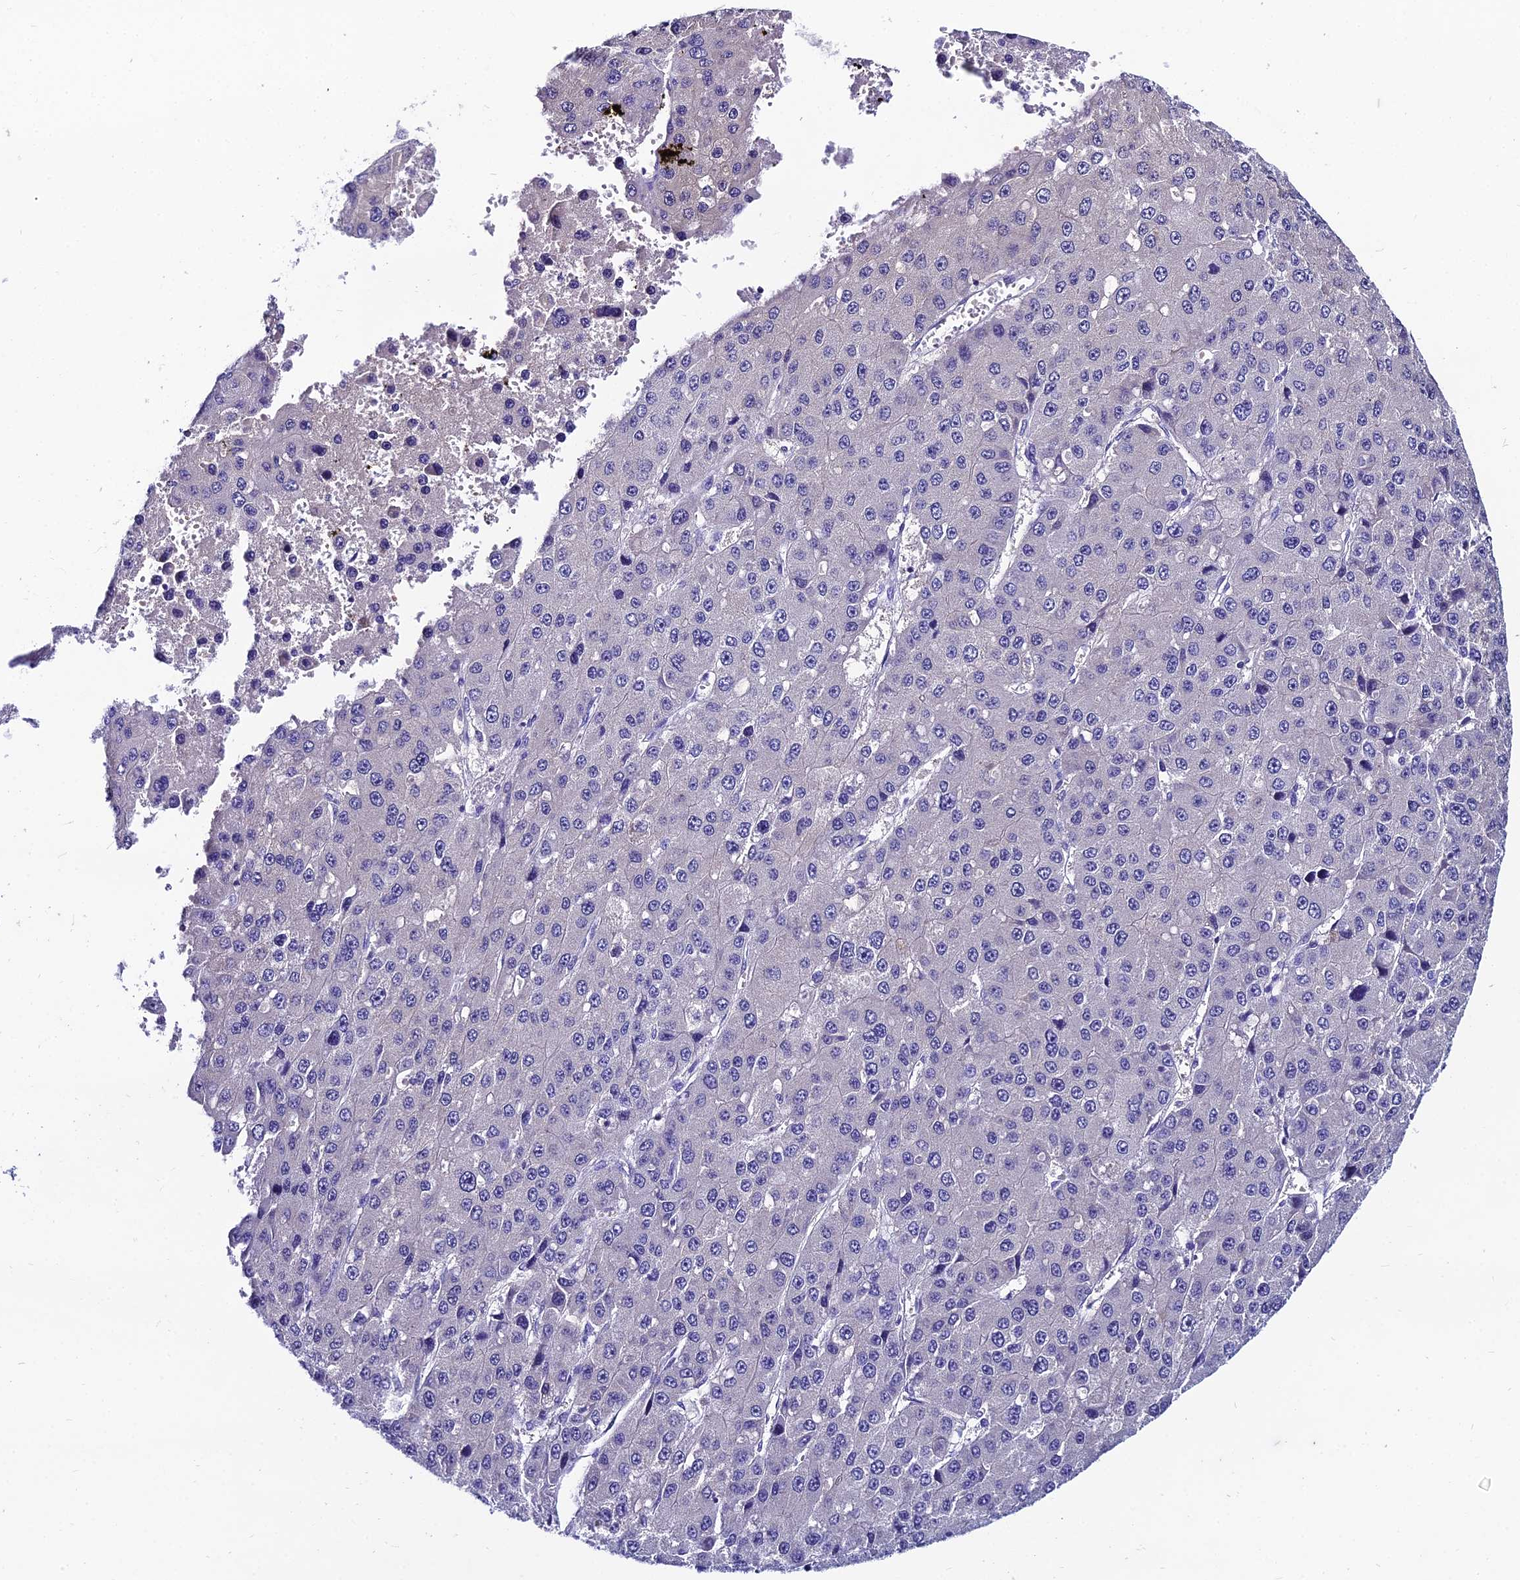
{"staining": {"intensity": "negative", "quantity": "none", "location": "none"}, "tissue": "liver cancer", "cell_type": "Tumor cells", "image_type": "cancer", "snomed": [{"axis": "morphology", "description": "Carcinoma, Hepatocellular, NOS"}, {"axis": "topography", "description": "Liver"}], "caption": "Hepatocellular carcinoma (liver) was stained to show a protein in brown. There is no significant staining in tumor cells.", "gene": "LGALS7", "patient": {"sex": "female", "age": 73}}